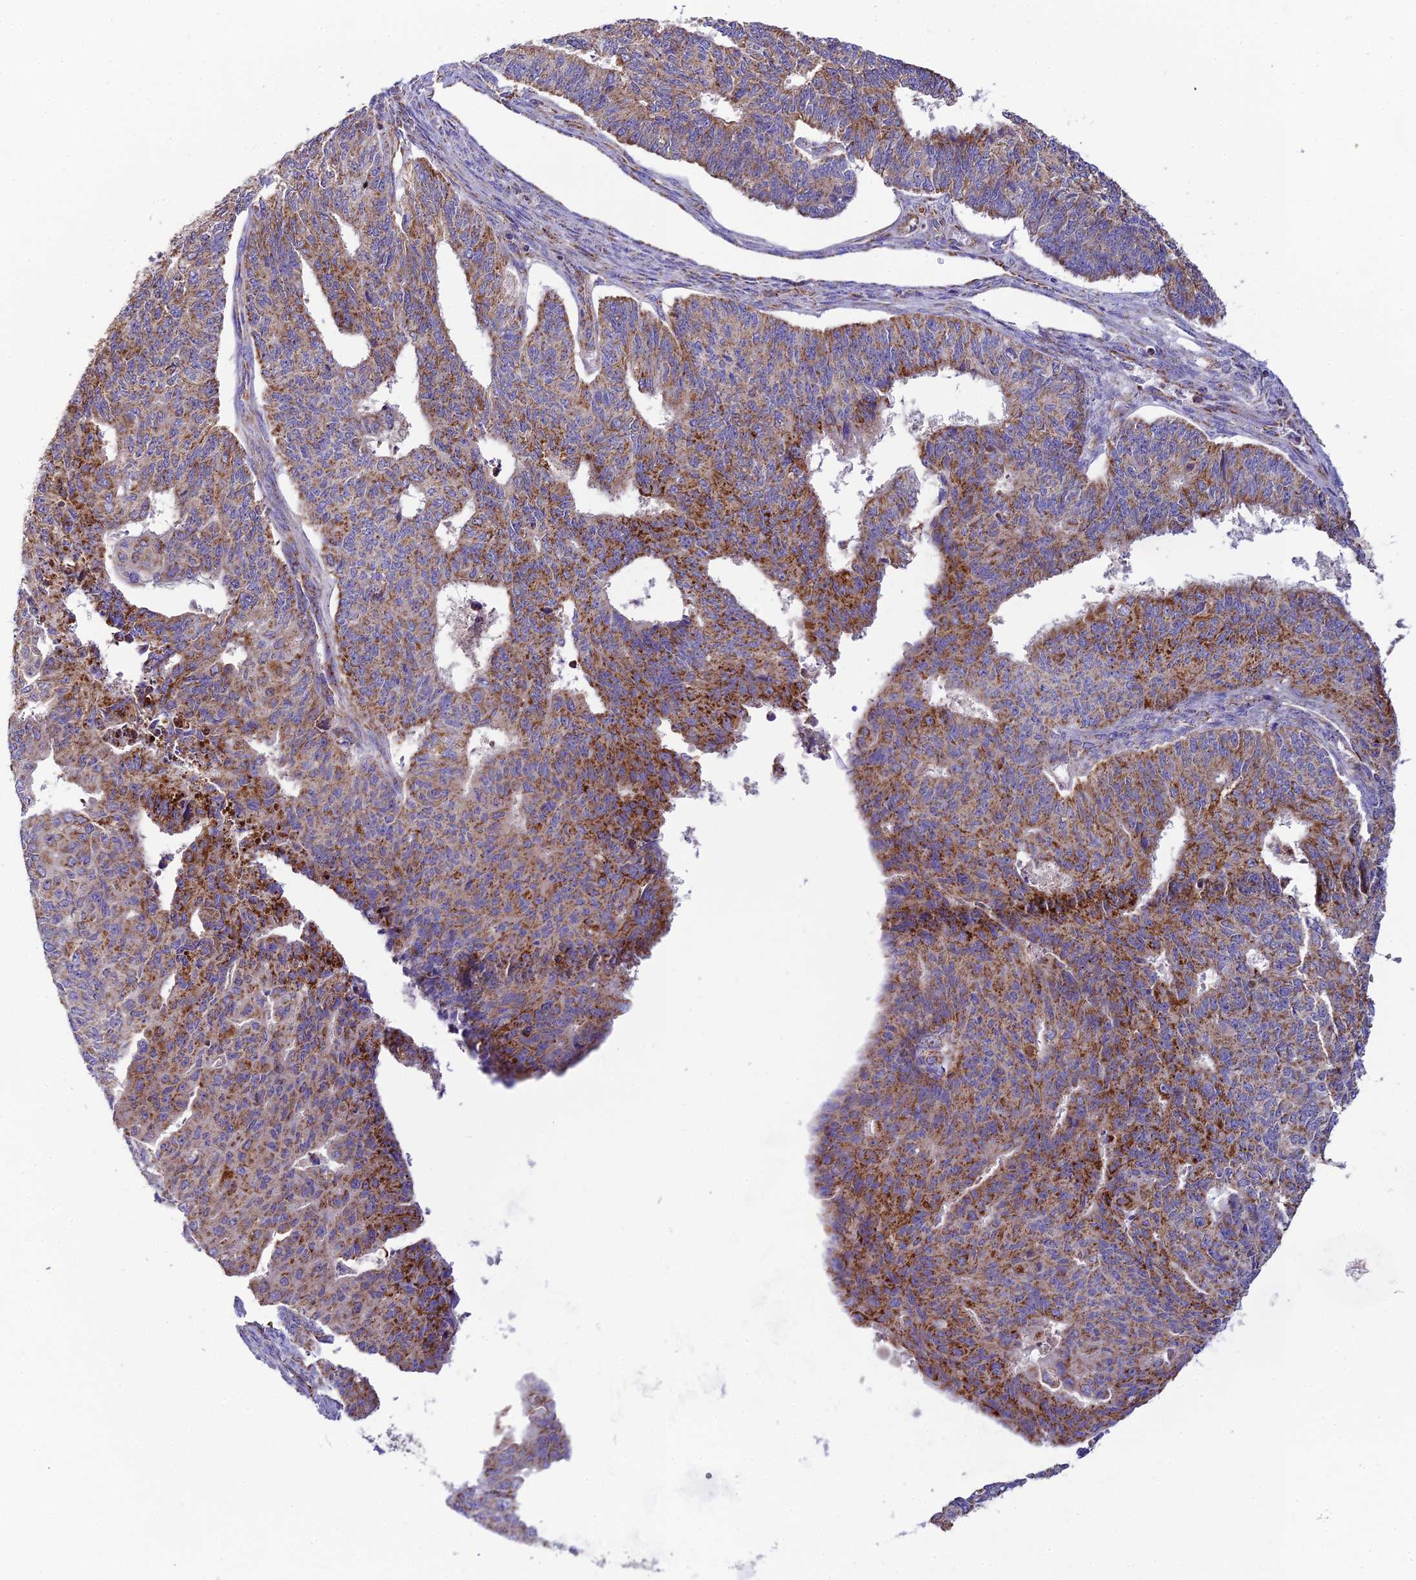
{"staining": {"intensity": "moderate", "quantity": ">75%", "location": "cytoplasmic/membranous"}, "tissue": "endometrial cancer", "cell_type": "Tumor cells", "image_type": "cancer", "snomed": [{"axis": "morphology", "description": "Adenocarcinoma, NOS"}, {"axis": "topography", "description": "Endometrium"}], "caption": "The micrograph displays immunohistochemical staining of endometrial cancer (adenocarcinoma). There is moderate cytoplasmic/membranous staining is appreciated in approximately >75% of tumor cells.", "gene": "NIPSNAP3A", "patient": {"sex": "female", "age": 32}}